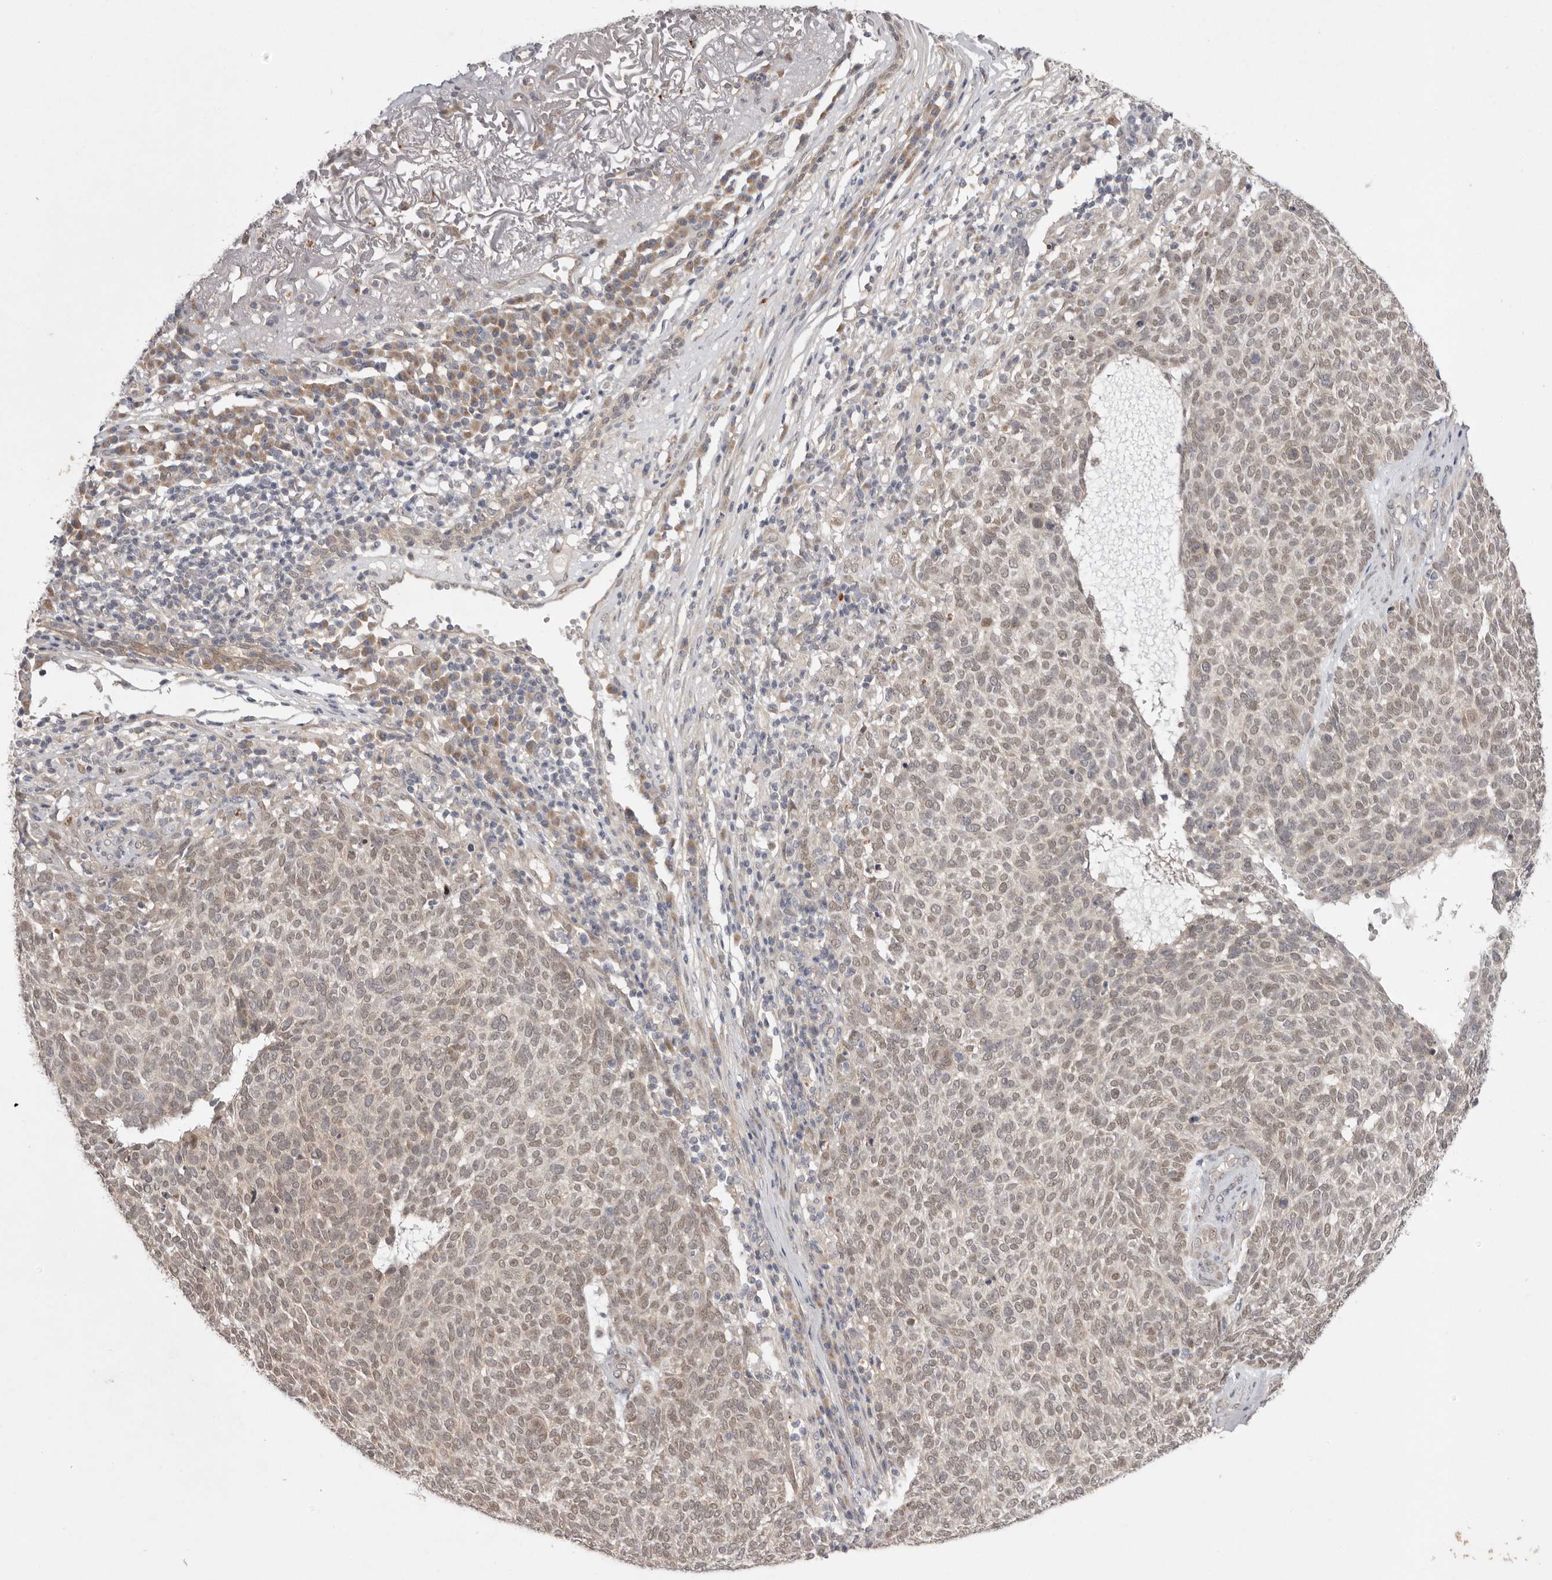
{"staining": {"intensity": "weak", "quantity": ">75%", "location": "cytoplasmic/membranous,nuclear"}, "tissue": "skin cancer", "cell_type": "Tumor cells", "image_type": "cancer", "snomed": [{"axis": "morphology", "description": "Squamous cell carcinoma, NOS"}, {"axis": "topography", "description": "Skin"}], "caption": "Immunohistochemistry micrograph of neoplastic tissue: skin cancer (squamous cell carcinoma) stained using immunohistochemistry displays low levels of weak protein expression localized specifically in the cytoplasmic/membranous and nuclear of tumor cells, appearing as a cytoplasmic/membranous and nuclear brown color.", "gene": "NSUN4", "patient": {"sex": "female", "age": 90}}